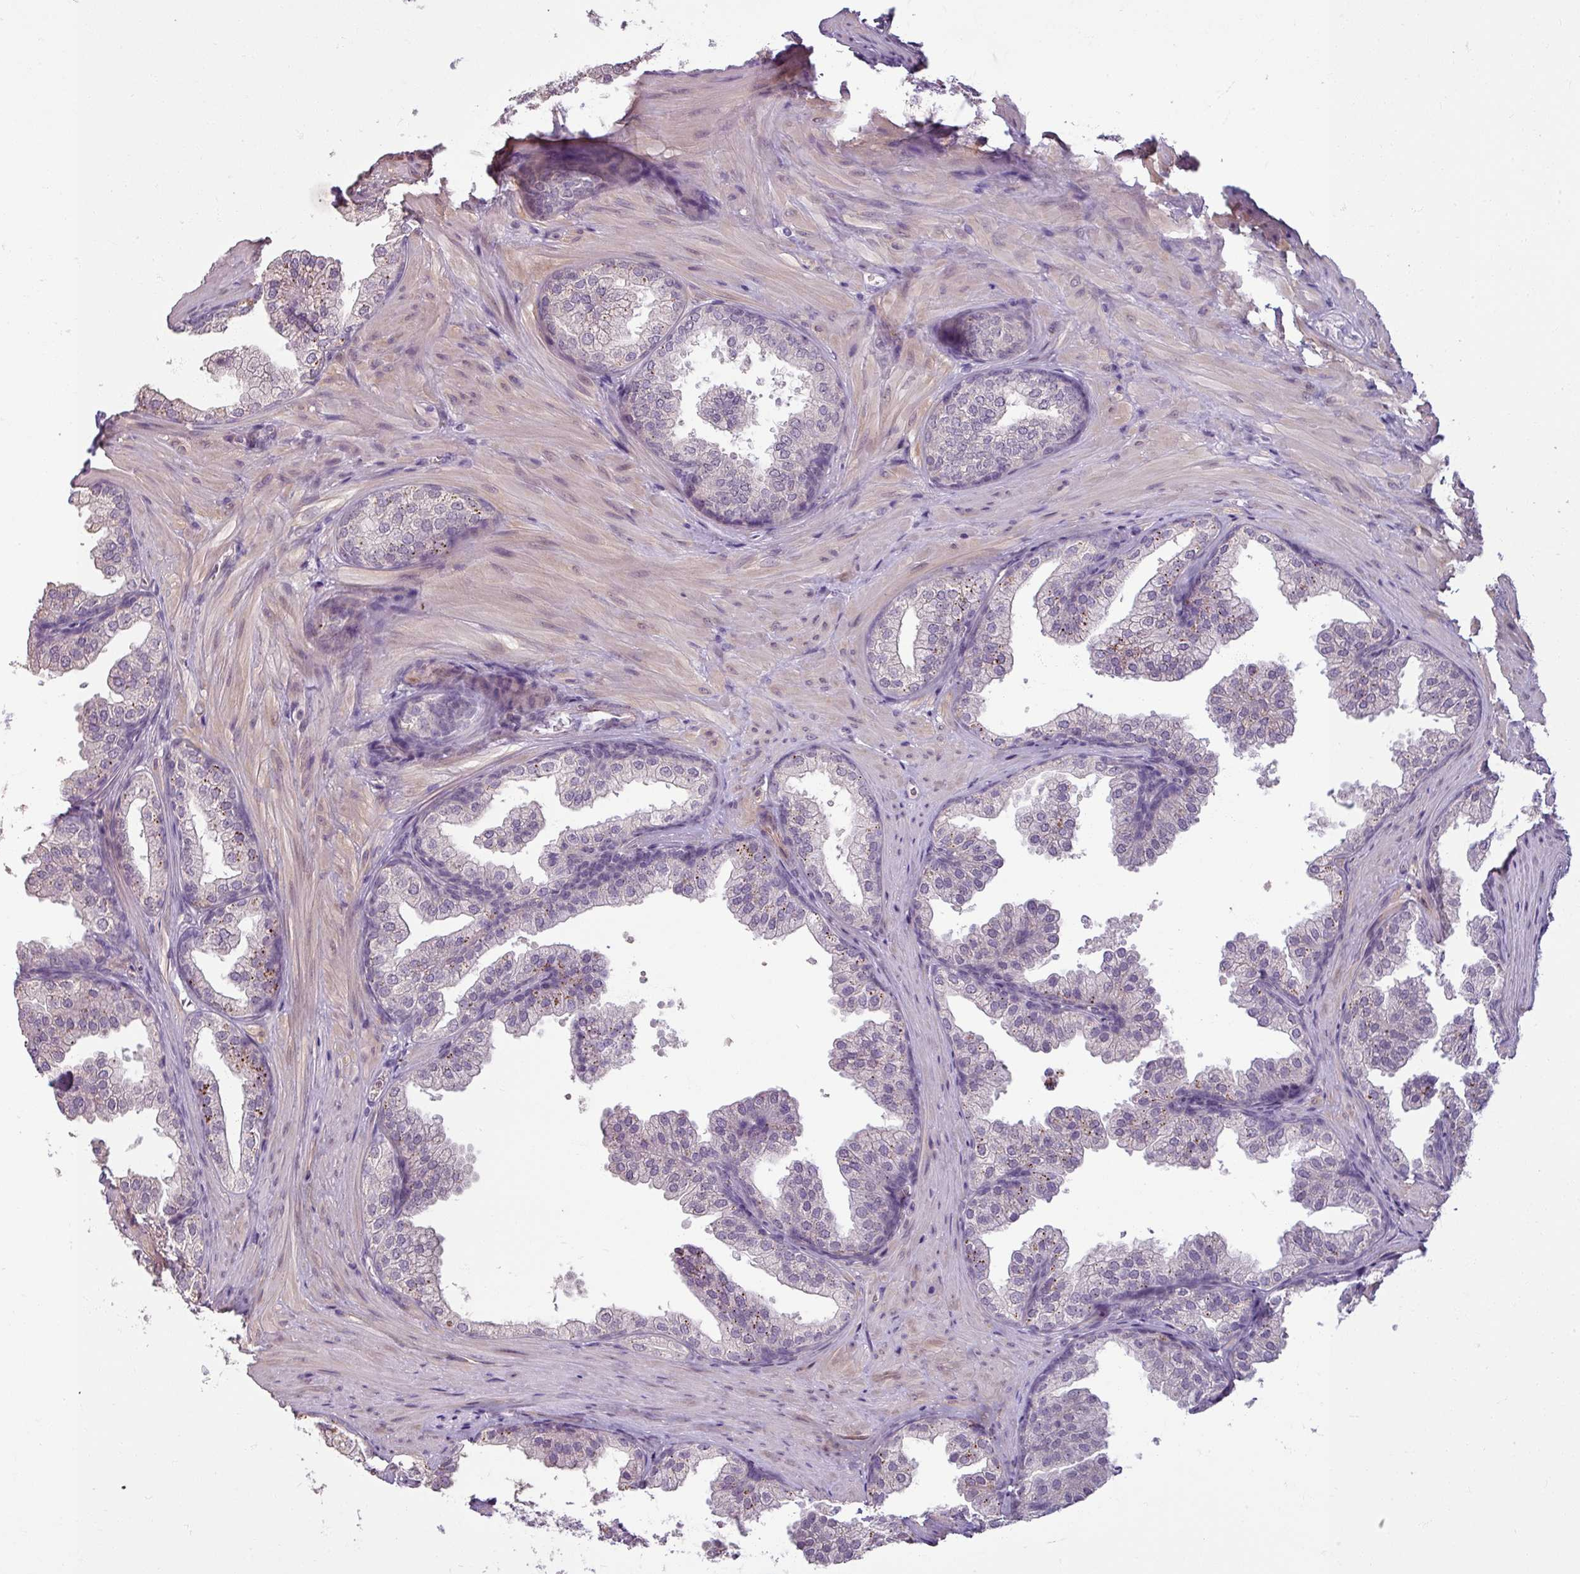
{"staining": {"intensity": "moderate", "quantity": "<25%", "location": "cytoplasmic/membranous"}, "tissue": "prostate", "cell_type": "Glandular cells", "image_type": "normal", "snomed": [{"axis": "morphology", "description": "Normal tissue, NOS"}, {"axis": "topography", "description": "Prostate"}], "caption": "Immunohistochemistry (DAB (3,3'-diaminobenzidine)) staining of benign human prostate demonstrates moderate cytoplasmic/membranous protein expression in approximately <25% of glandular cells. (brown staining indicates protein expression, while blue staining denotes nuclei).", "gene": "UVSSA", "patient": {"sex": "male", "age": 37}}